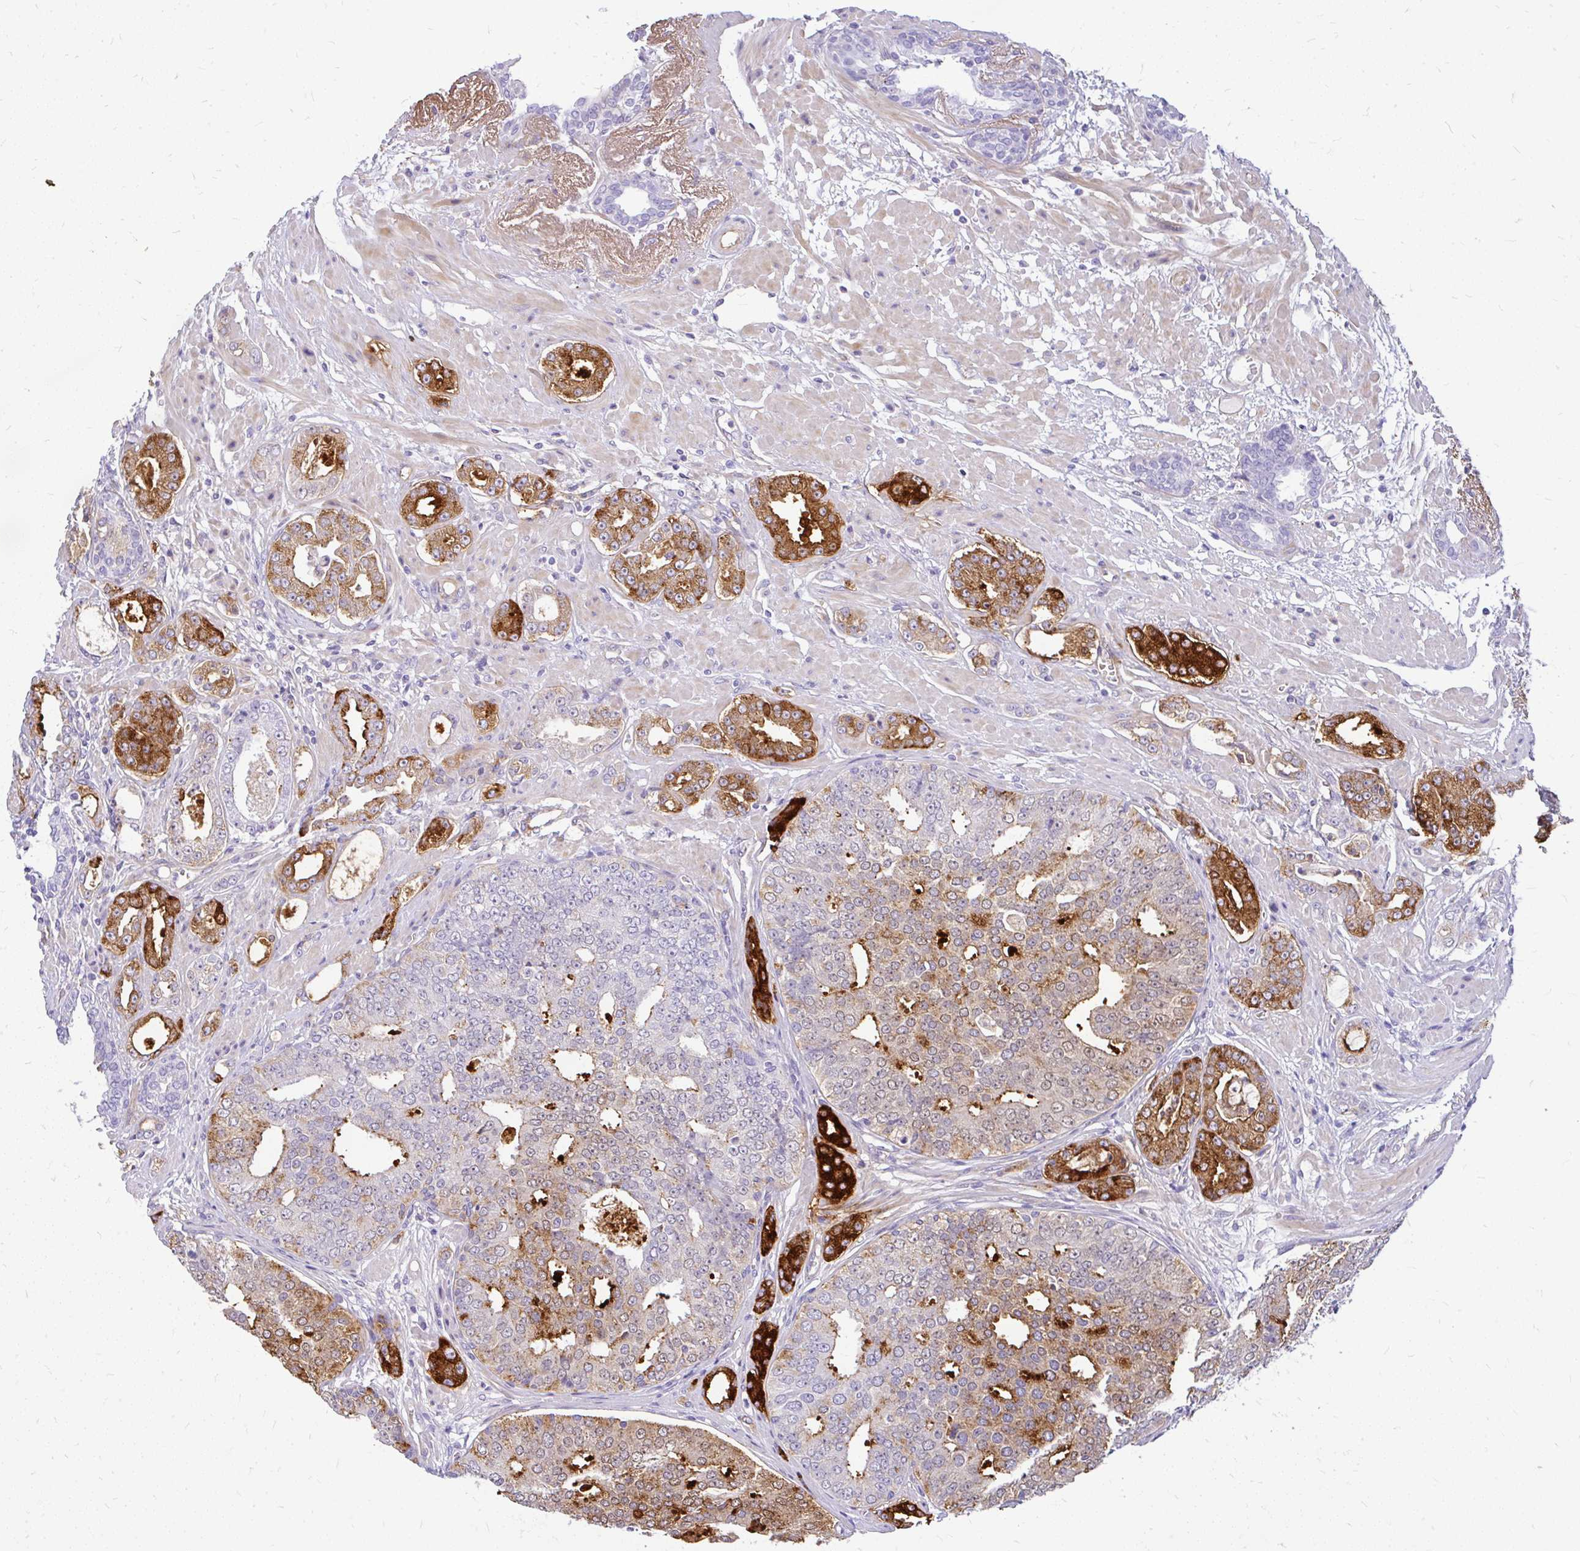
{"staining": {"intensity": "strong", "quantity": "25%-75%", "location": "cytoplasmic/membranous"}, "tissue": "prostate cancer", "cell_type": "Tumor cells", "image_type": "cancer", "snomed": [{"axis": "morphology", "description": "Adenocarcinoma, High grade"}, {"axis": "topography", "description": "Prostate"}], "caption": "Immunohistochemical staining of prostate cancer (adenocarcinoma (high-grade)) reveals high levels of strong cytoplasmic/membranous staining in approximately 25%-75% of tumor cells.", "gene": "FAM83C", "patient": {"sex": "male", "age": 71}}